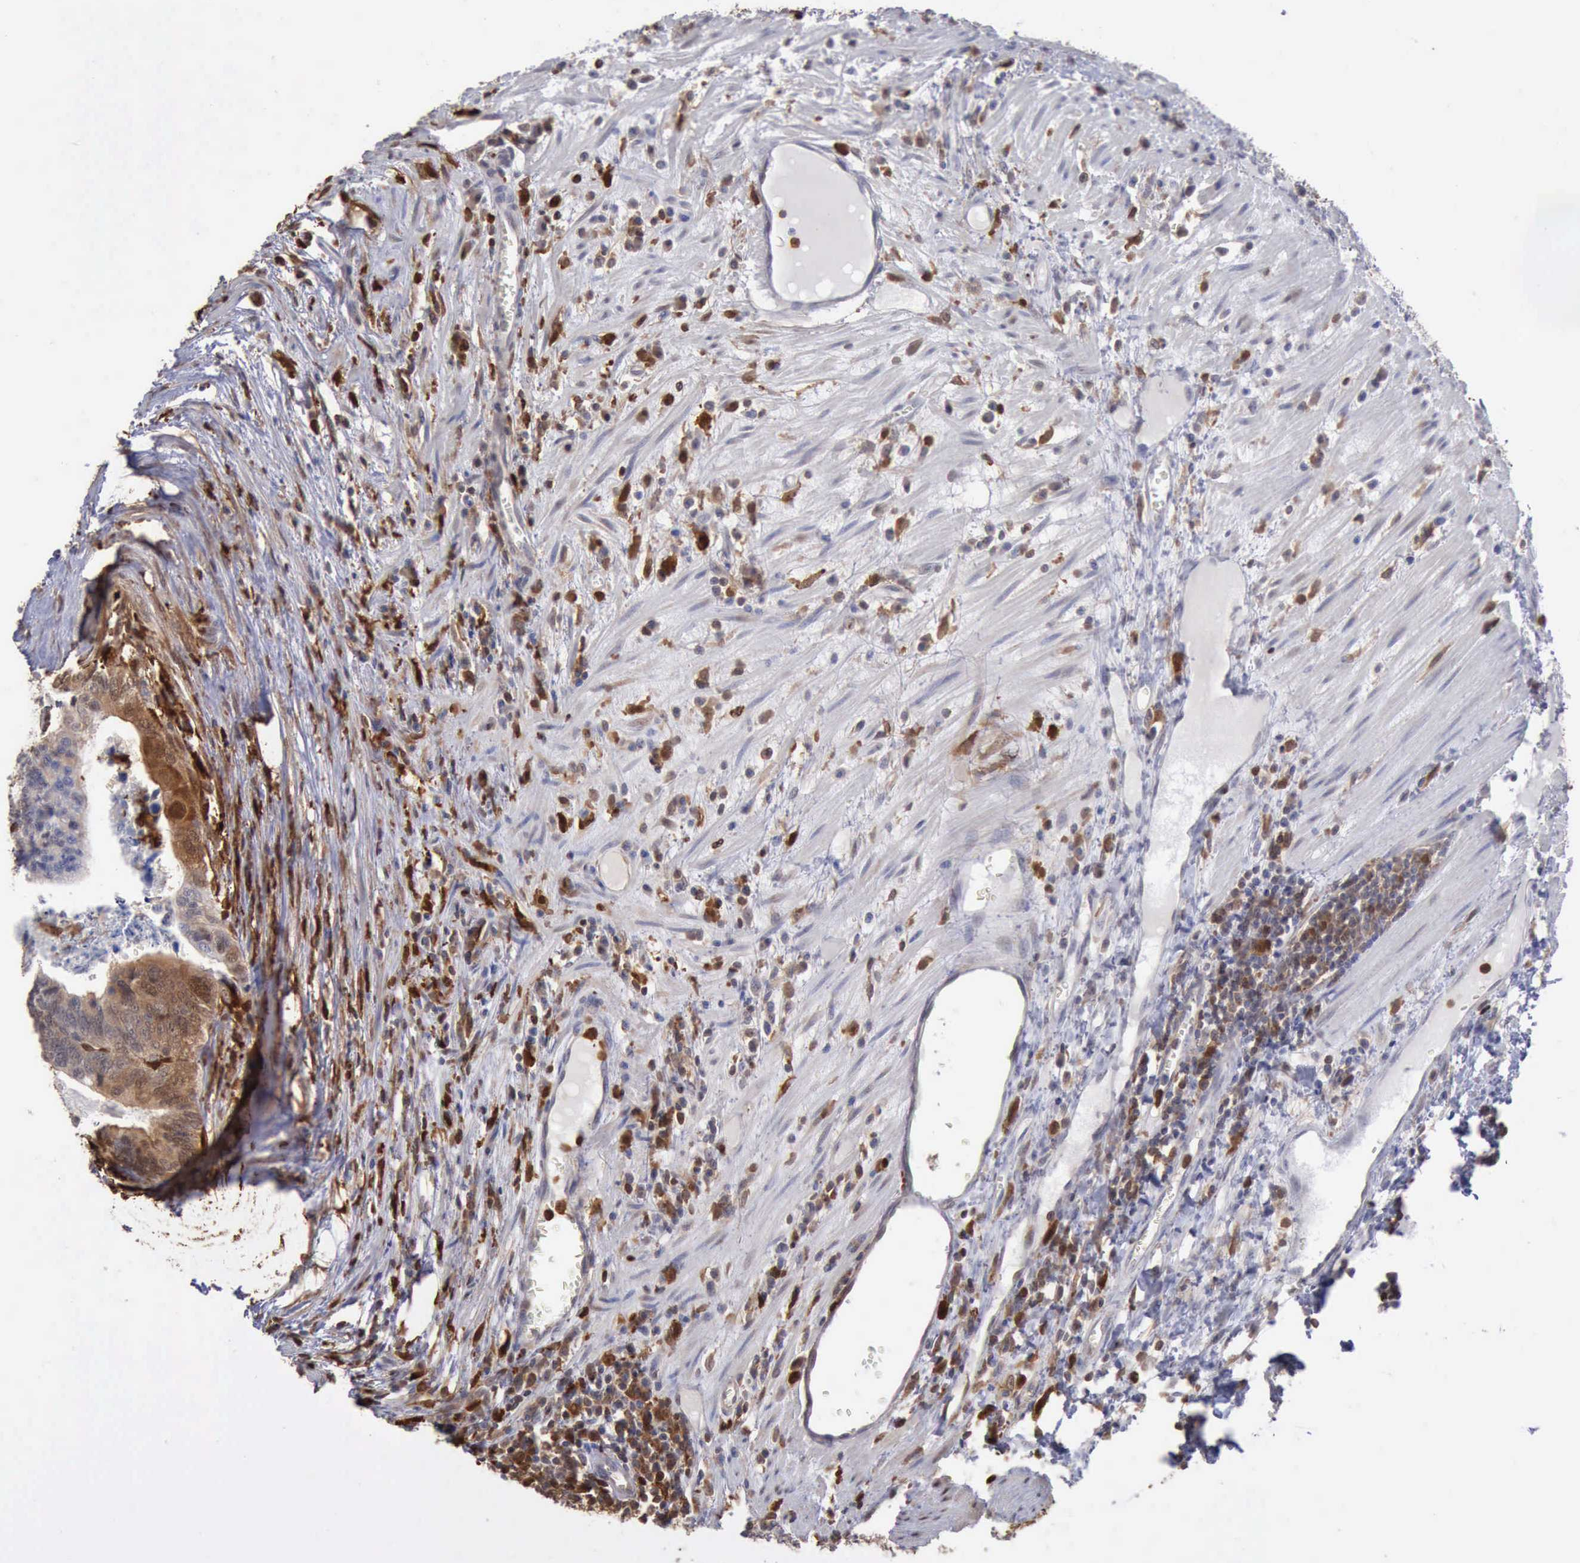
{"staining": {"intensity": "weak", "quantity": "<25%", "location": "cytoplasmic/membranous,nuclear"}, "tissue": "colorectal cancer", "cell_type": "Tumor cells", "image_type": "cancer", "snomed": [{"axis": "morphology", "description": "Adenocarcinoma, NOS"}, {"axis": "topography", "description": "Colon"}], "caption": "Colorectal adenocarcinoma stained for a protein using IHC demonstrates no staining tumor cells.", "gene": "STAT1", "patient": {"sex": "male", "age": 72}}